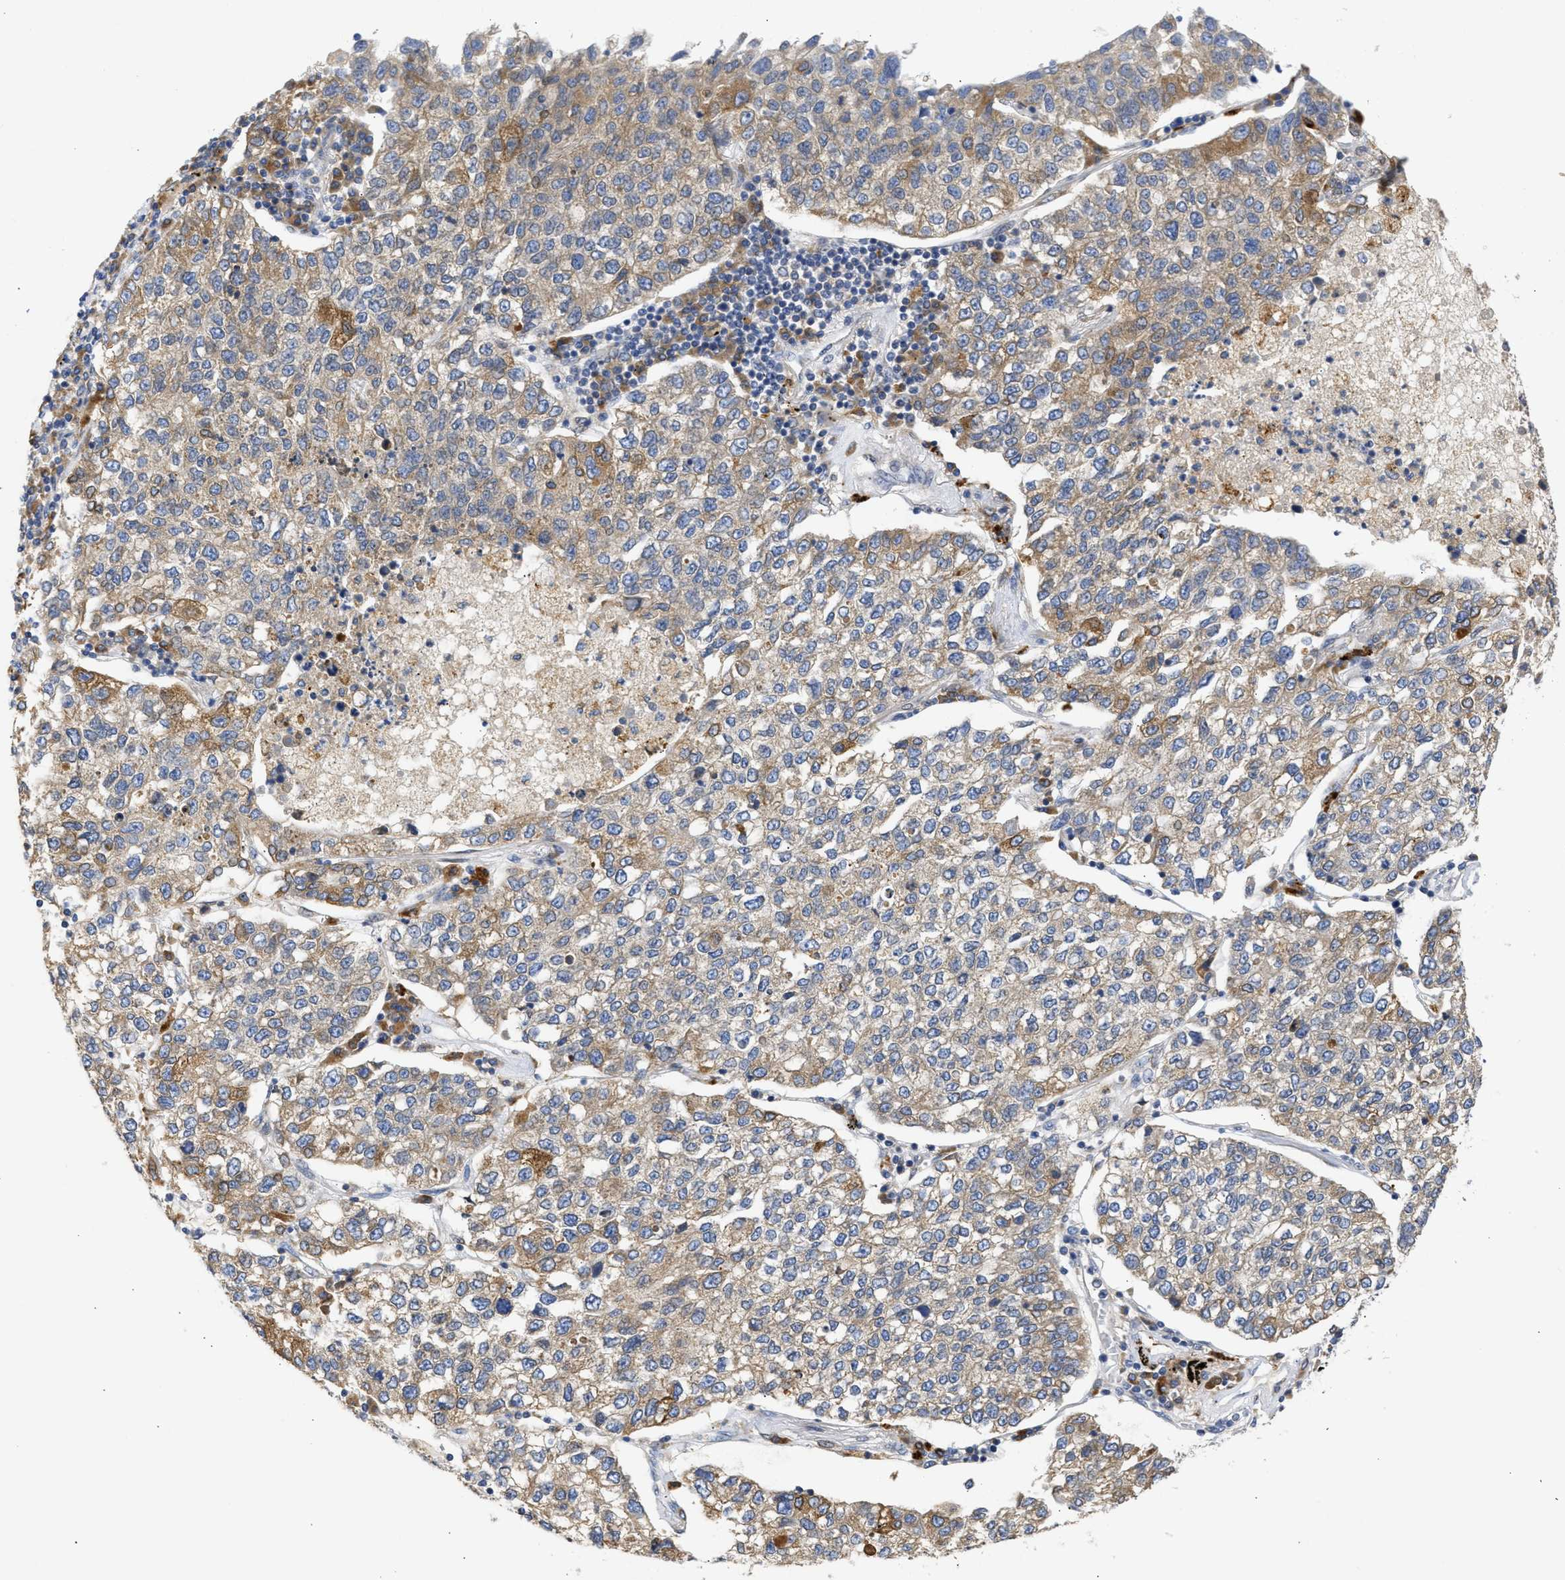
{"staining": {"intensity": "weak", "quantity": ">75%", "location": "cytoplasmic/membranous"}, "tissue": "lung cancer", "cell_type": "Tumor cells", "image_type": "cancer", "snomed": [{"axis": "morphology", "description": "Adenocarcinoma, NOS"}, {"axis": "topography", "description": "Lung"}], "caption": "Protein expression analysis of lung adenocarcinoma shows weak cytoplasmic/membranous staining in approximately >75% of tumor cells. (DAB (3,3'-diaminobenzidine) IHC, brown staining for protein, blue staining for nuclei).", "gene": "TMED1", "patient": {"sex": "male", "age": 49}}